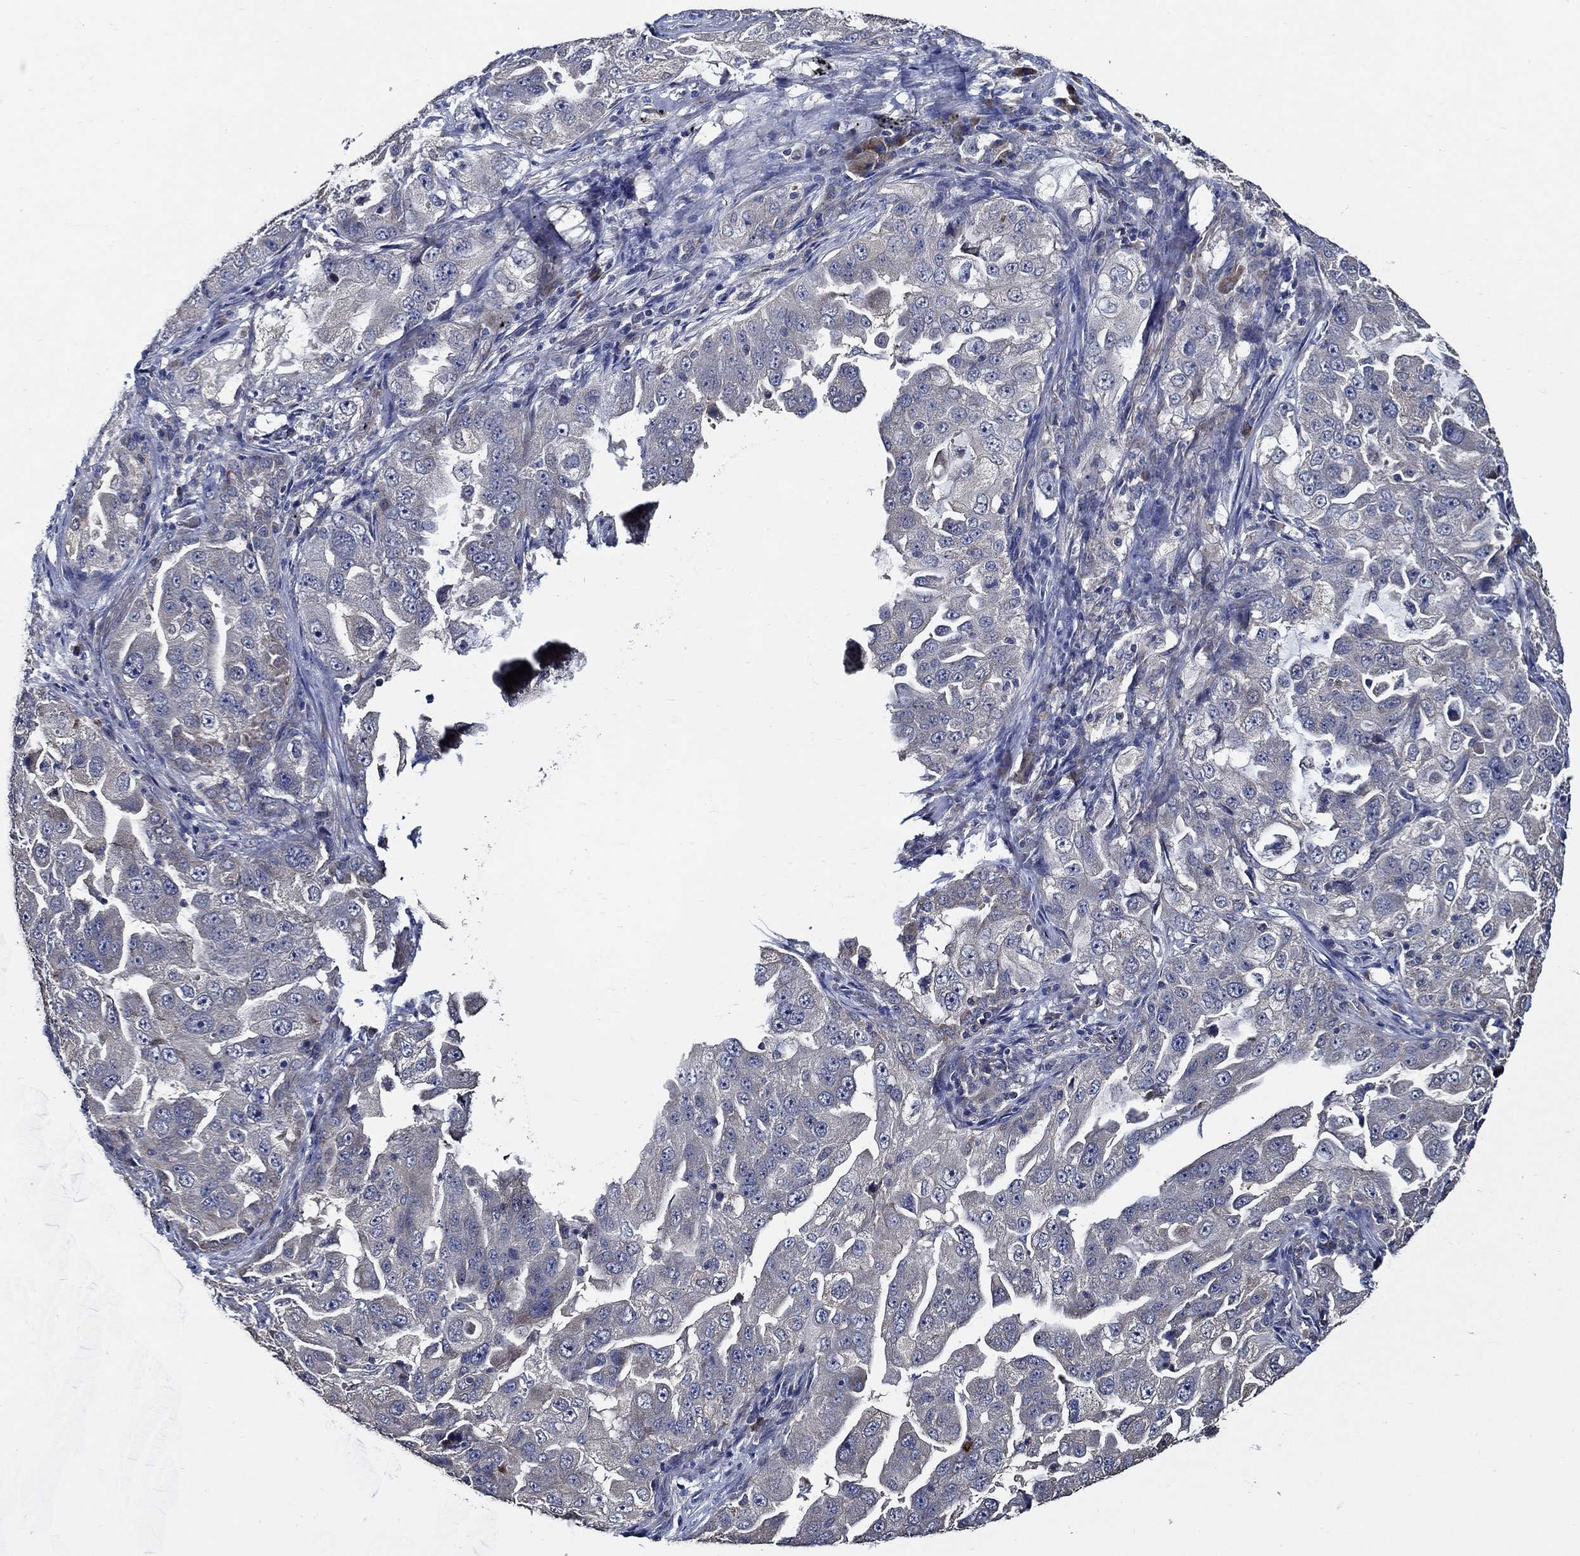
{"staining": {"intensity": "negative", "quantity": "none", "location": "none"}, "tissue": "lung cancer", "cell_type": "Tumor cells", "image_type": "cancer", "snomed": [{"axis": "morphology", "description": "Adenocarcinoma, NOS"}, {"axis": "topography", "description": "Lung"}], "caption": "Tumor cells are negative for protein expression in human adenocarcinoma (lung).", "gene": "WDR53", "patient": {"sex": "female", "age": 61}}